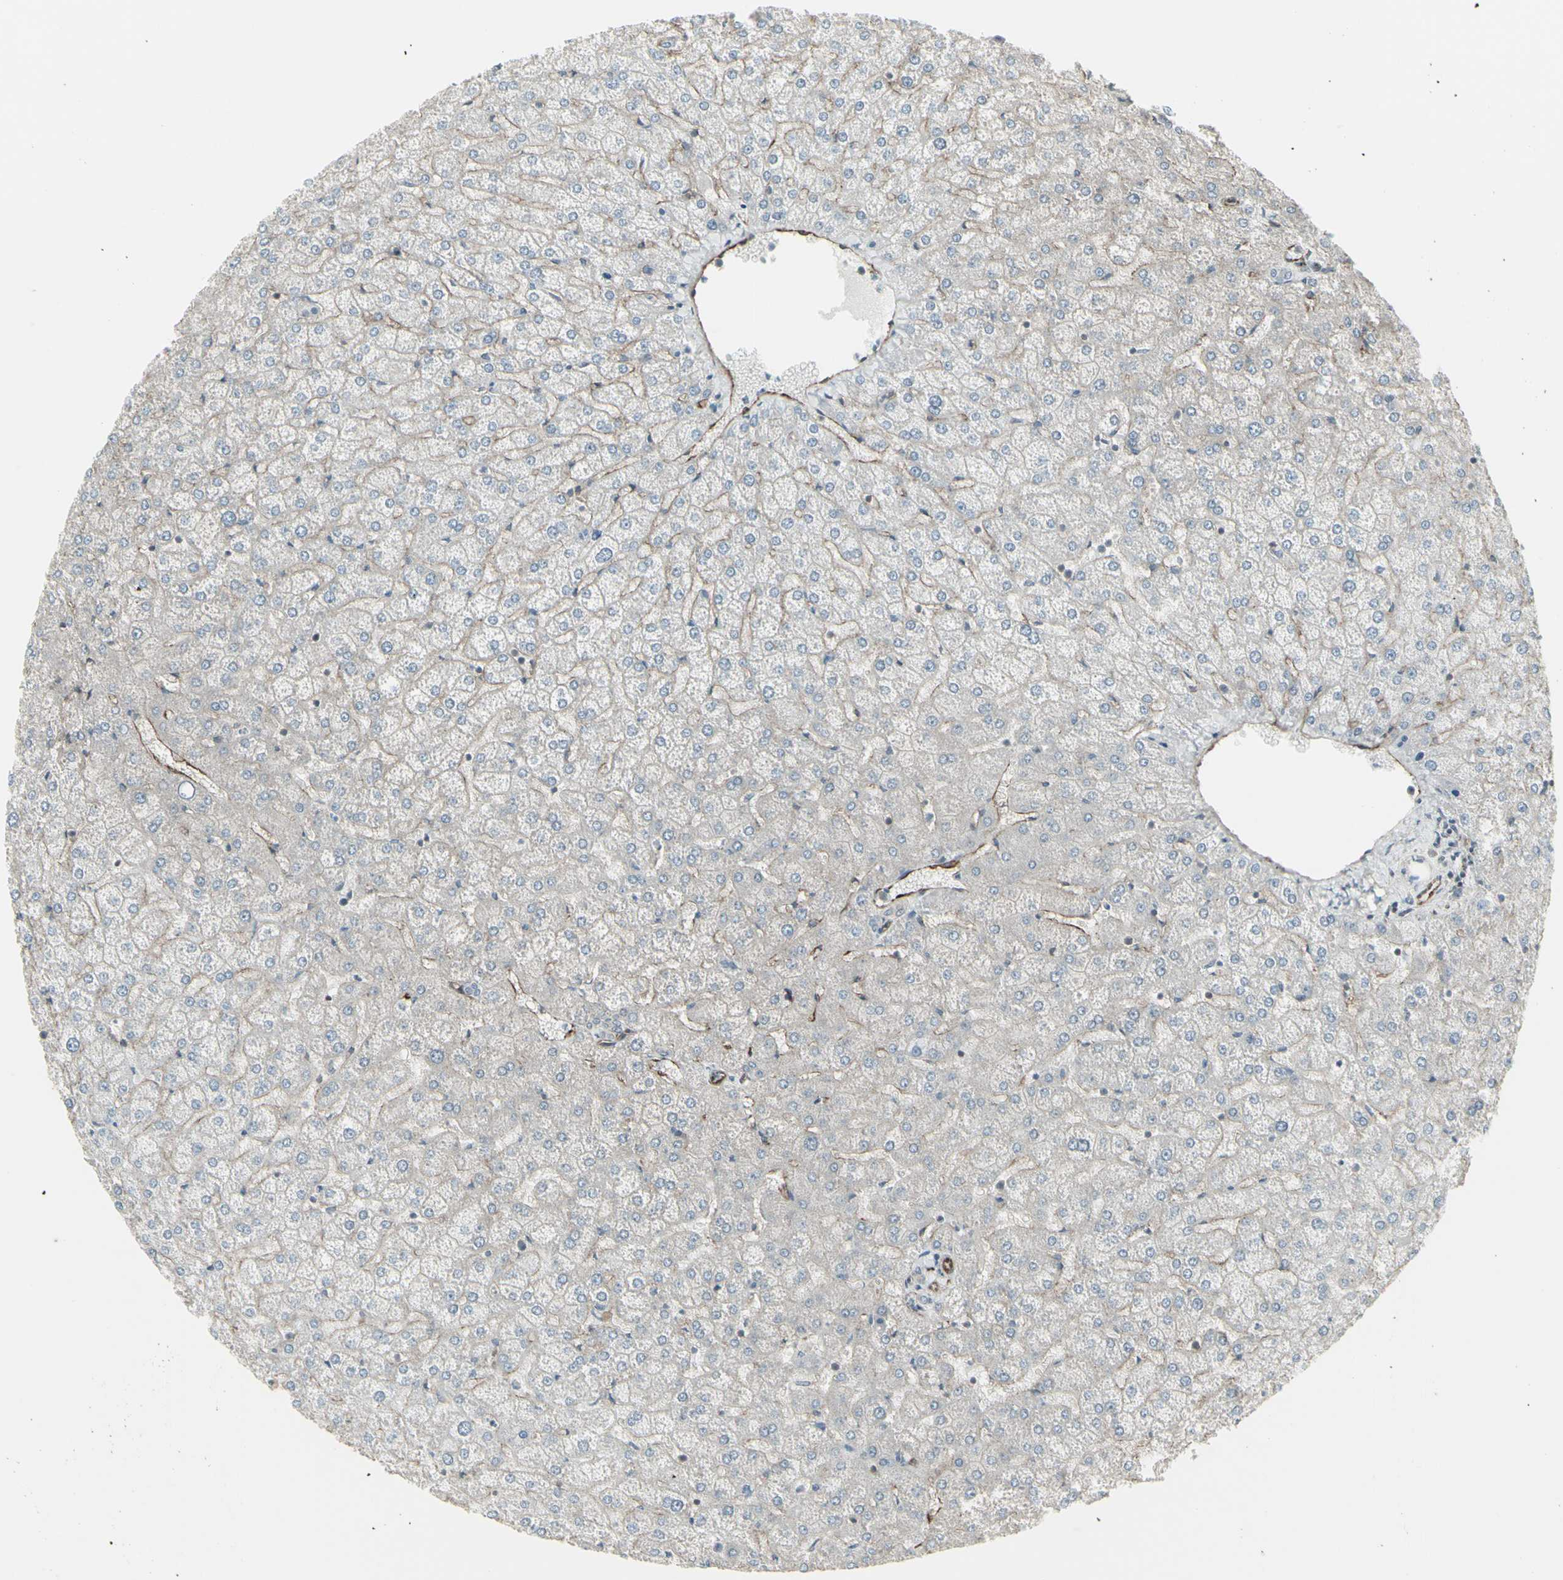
{"staining": {"intensity": "weak", "quantity": "25%-75%", "location": "cytoplasmic/membranous"}, "tissue": "liver", "cell_type": "Cholangiocytes", "image_type": "normal", "snomed": [{"axis": "morphology", "description": "Normal tissue, NOS"}, {"axis": "topography", "description": "Liver"}], "caption": "Immunohistochemical staining of unremarkable liver displays weak cytoplasmic/membranous protein staining in about 25%-75% of cholangiocytes. (DAB (3,3'-diaminobenzidine) = brown stain, brightfield microscopy at high magnification).", "gene": "DTX3L", "patient": {"sex": "female", "age": 32}}